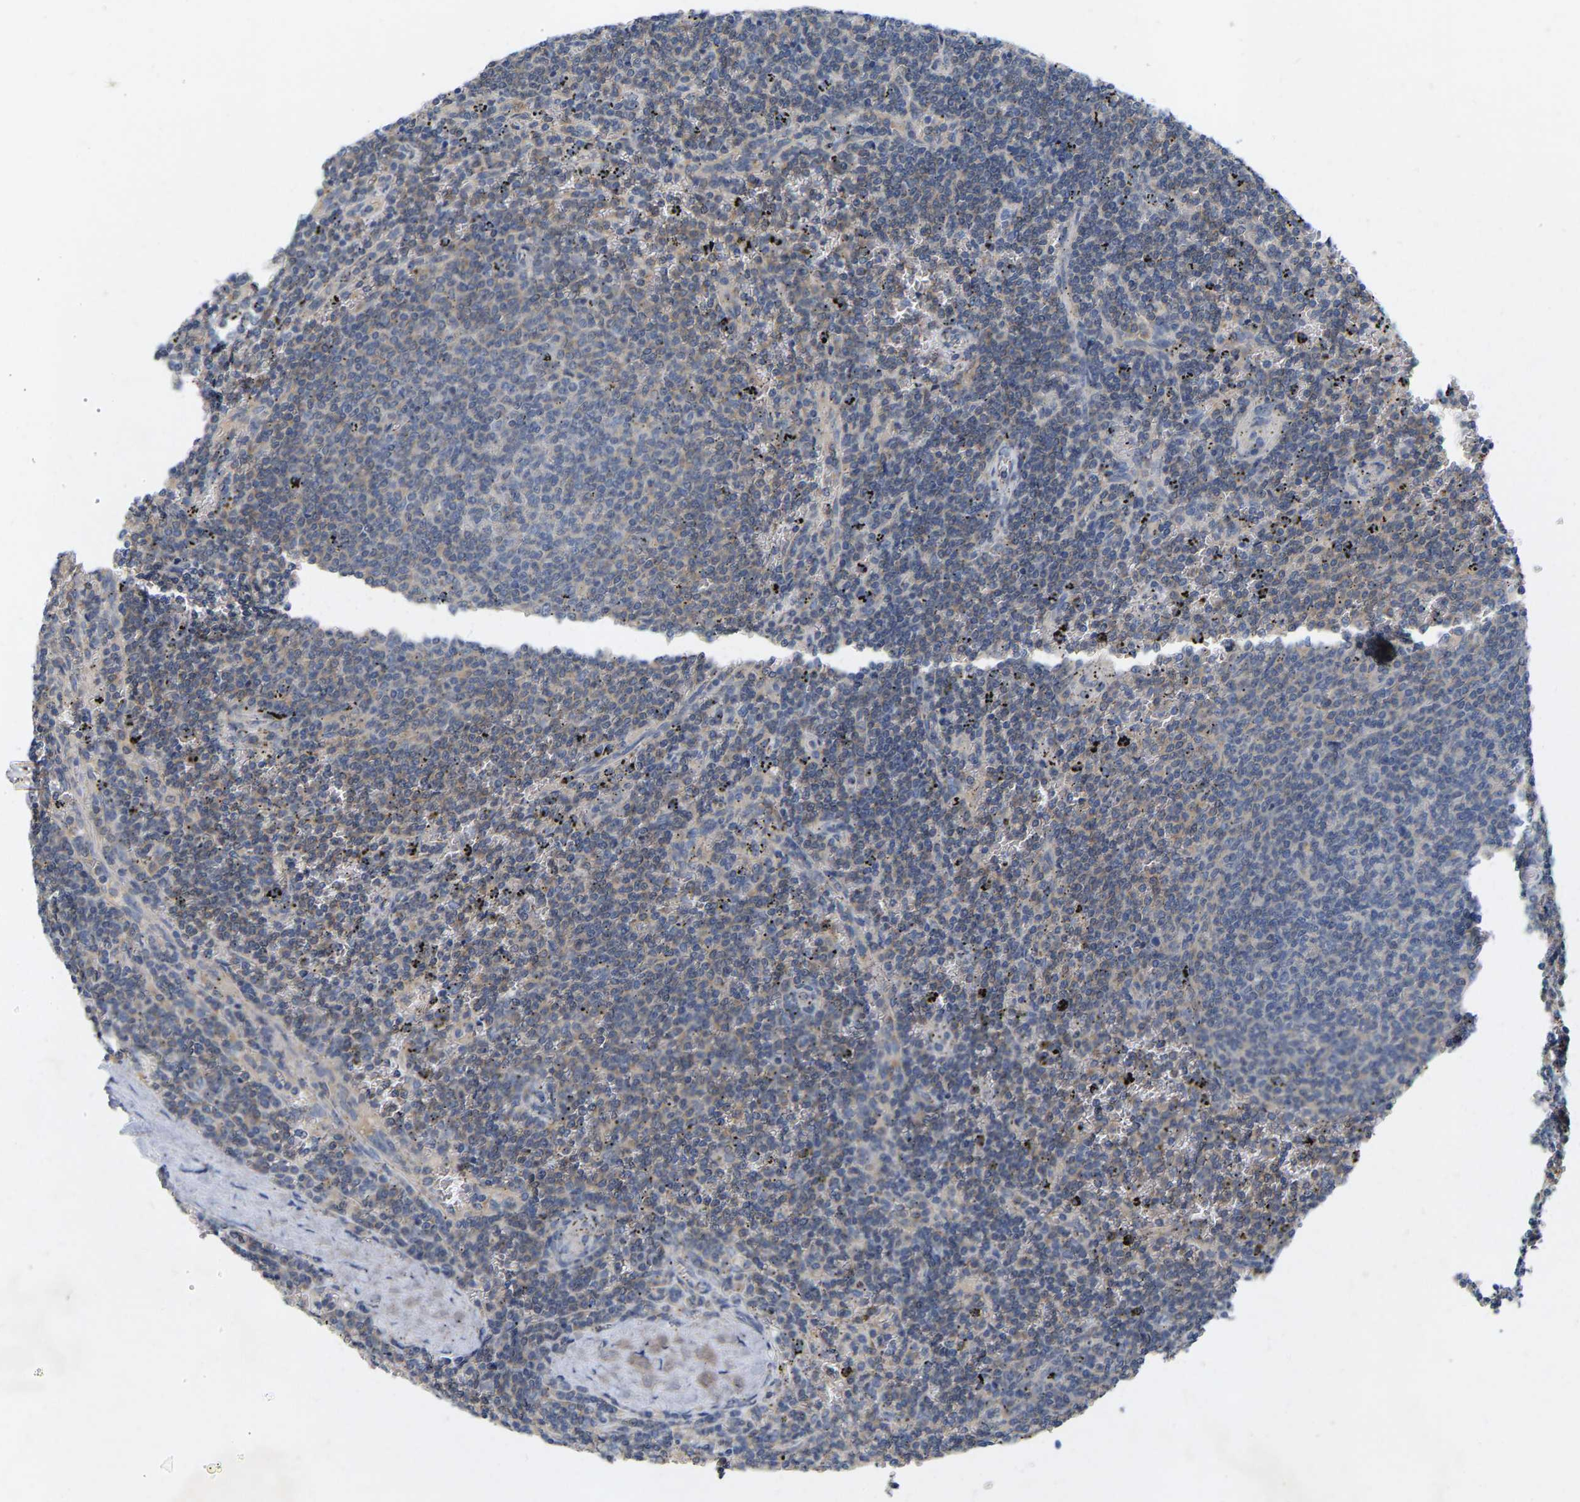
{"staining": {"intensity": "negative", "quantity": "none", "location": "none"}, "tissue": "lymphoma", "cell_type": "Tumor cells", "image_type": "cancer", "snomed": [{"axis": "morphology", "description": "Malignant lymphoma, non-Hodgkin's type, Low grade"}, {"axis": "topography", "description": "Spleen"}], "caption": "DAB (3,3'-diaminobenzidine) immunohistochemical staining of human malignant lymphoma, non-Hodgkin's type (low-grade) exhibits no significant expression in tumor cells.", "gene": "WIPI2", "patient": {"sex": "female", "age": 50}}